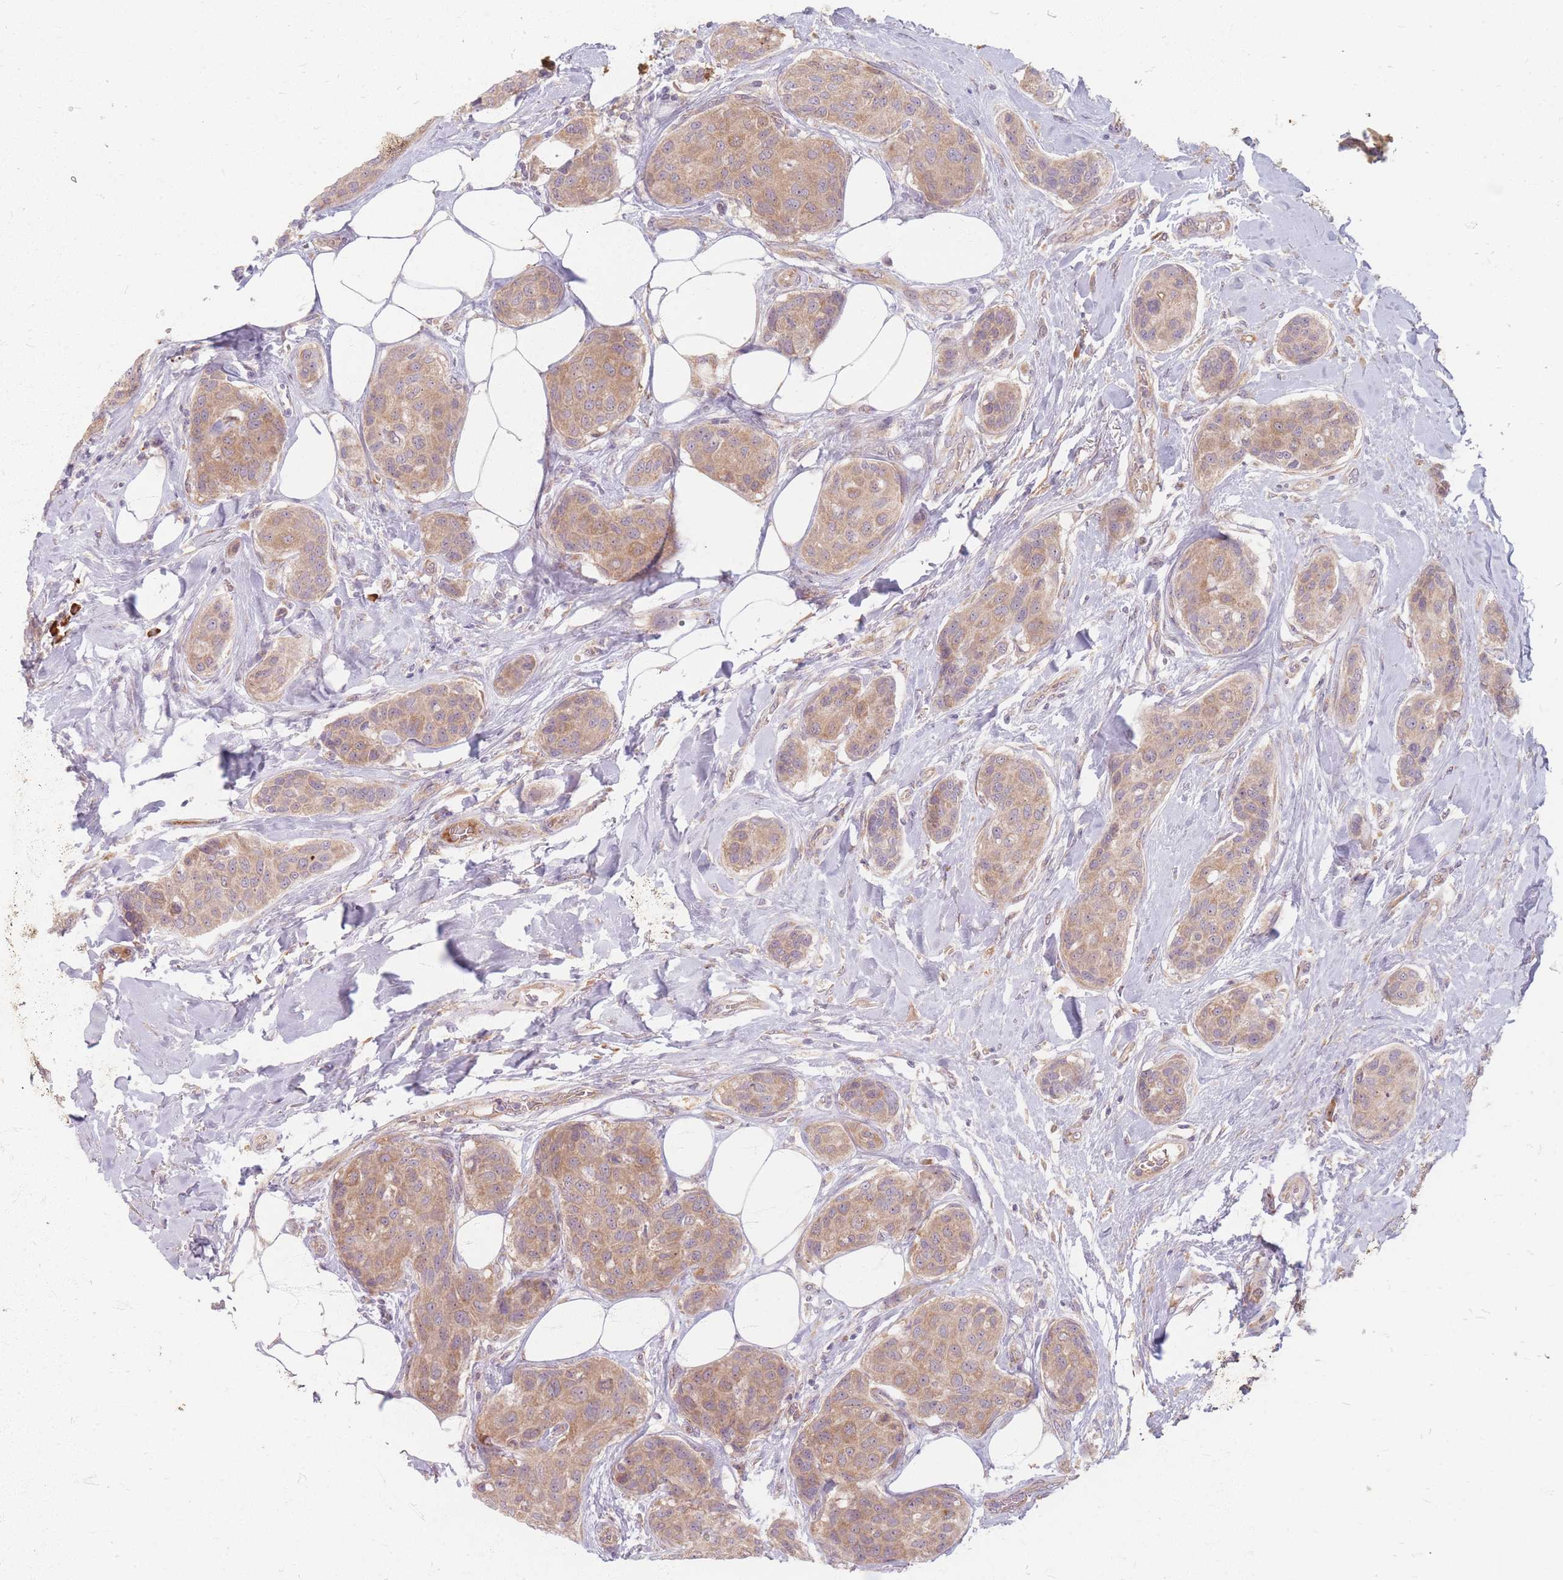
{"staining": {"intensity": "weak", "quantity": ">75%", "location": "cytoplasmic/membranous"}, "tissue": "breast cancer", "cell_type": "Tumor cells", "image_type": "cancer", "snomed": [{"axis": "morphology", "description": "Duct carcinoma"}, {"axis": "topography", "description": "Breast"}, {"axis": "topography", "description": "Lymph node"}], "caption": "This is an image of IHC staining of infiltrating ductal carcinoma (breast), which shows weak positivity in the cytoplasmic/membranous of tumor cells.", "gene": "SMIM14", "patient": {"sex": "female", "age": 80}}